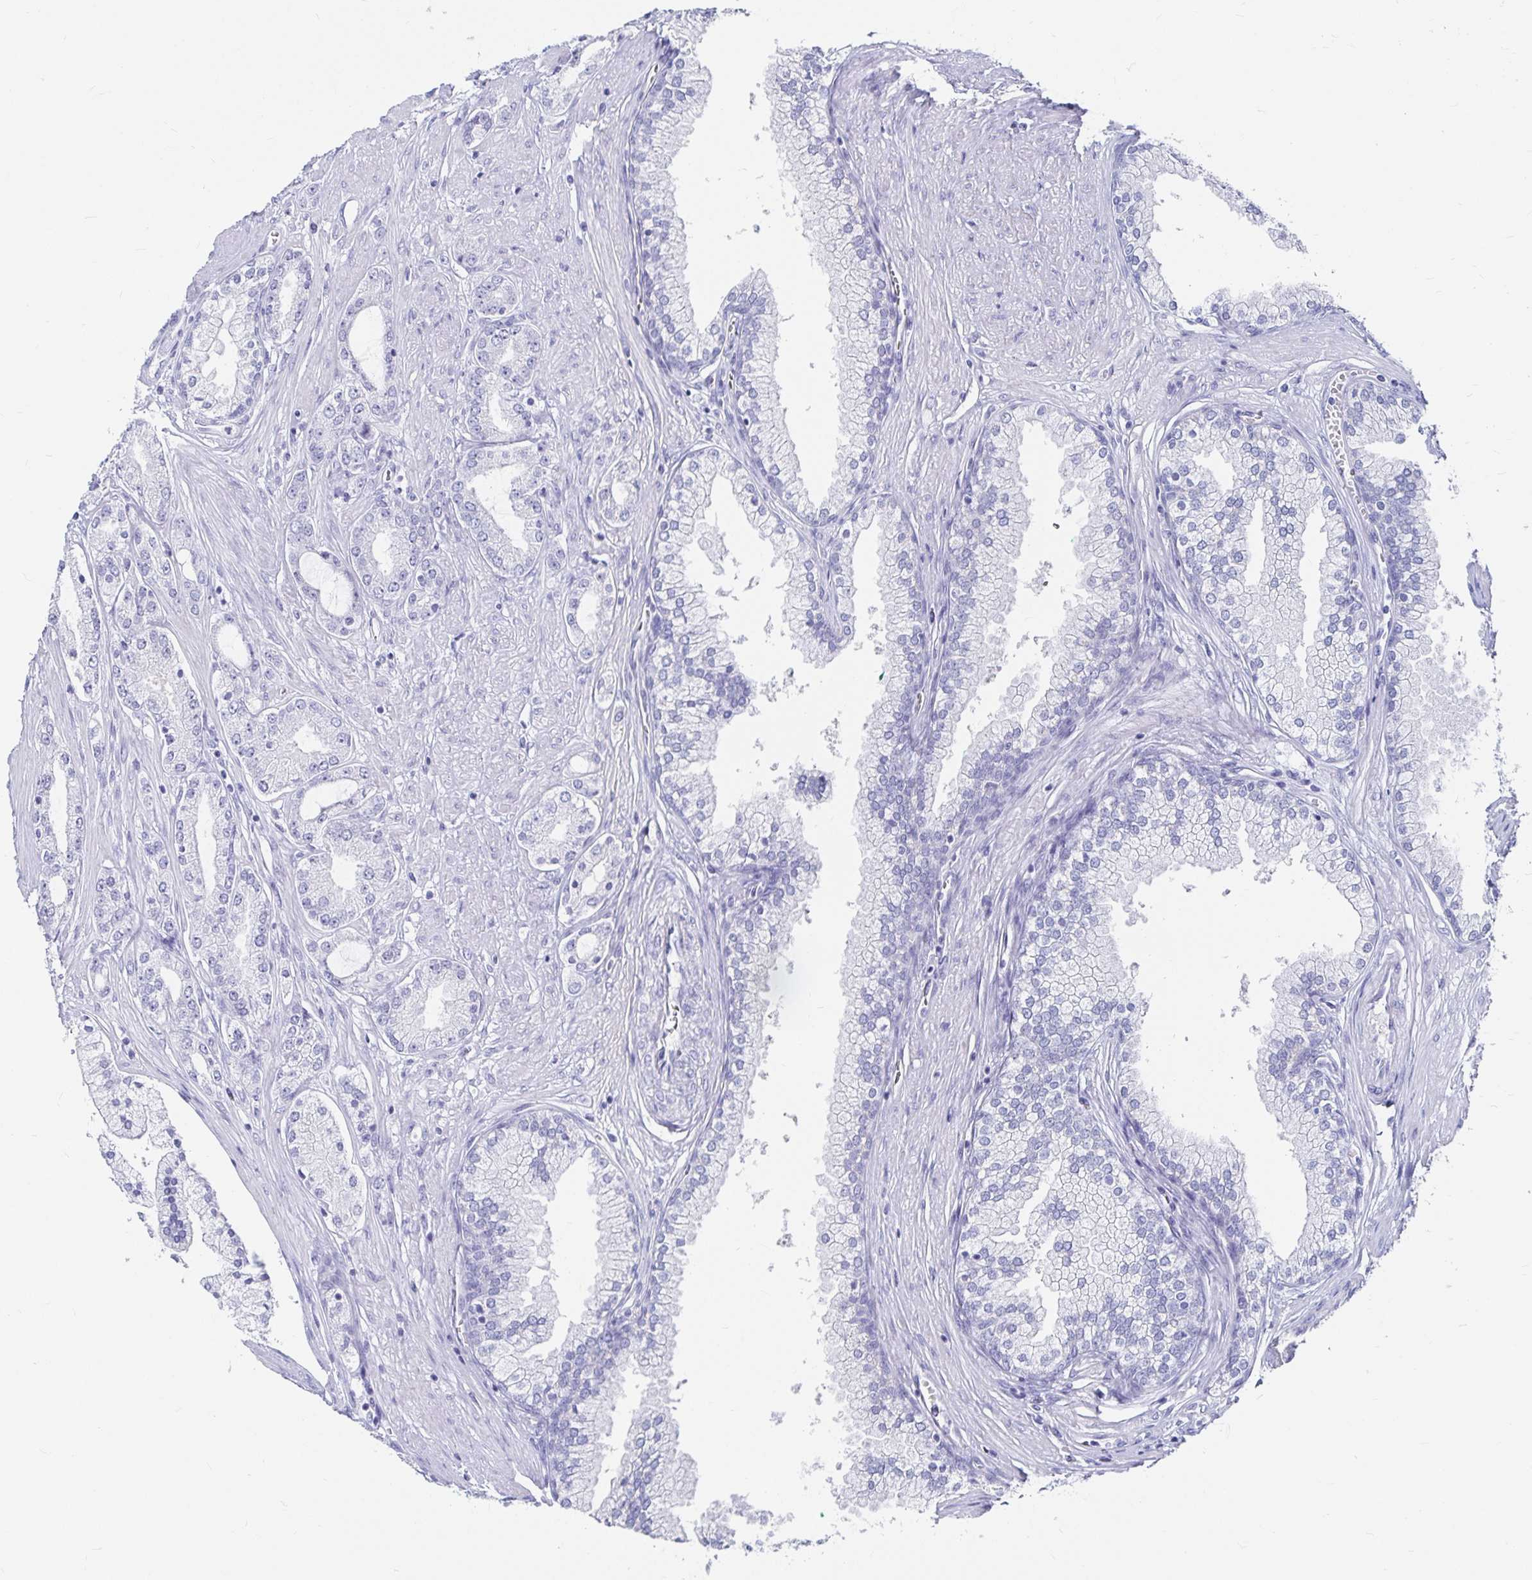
{"staining": {"intensity": "negative", "quantity": "none", "location": "none"}, "tissue": "prostate cancer", "cell_type": "Tumor cells", "image_type": "cancer", "snomed": [{"axis": "morphology", "description": "Adenocarcinoma, High grade"}, {"axis": "topography", "description": "Prostate"}], "caption": "Tumor cells show no significant protein staining in prostate cancer (adenocarcinoma (high-grade)).", "gene": "CA9", "patient": {"sex": "male", "age": 66}}